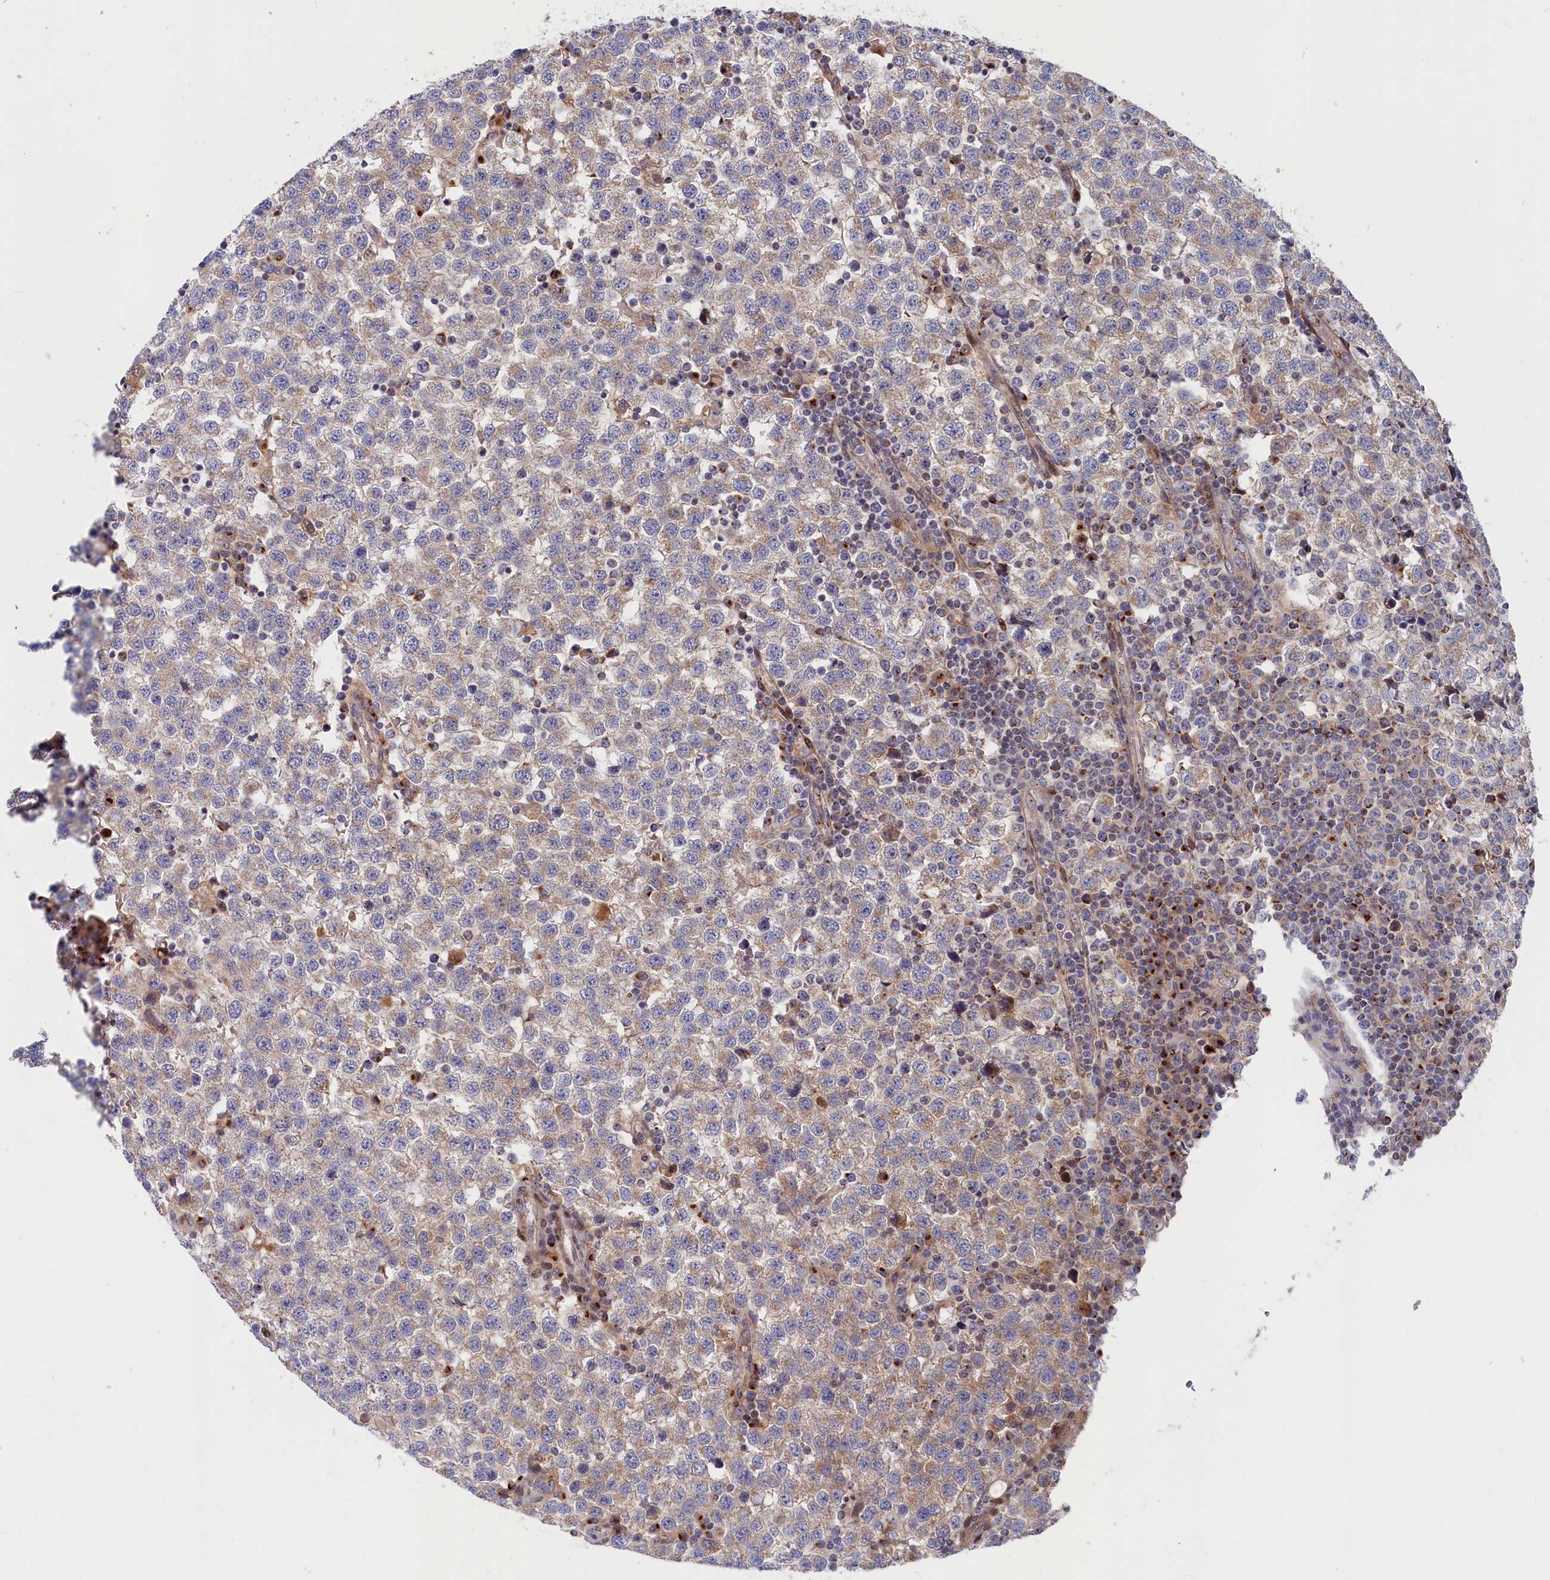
{"staining": {"intensity": "weak", "quantity": "<25%", "location": "cytoplasmic/membranous"}, "tissue": "testis cancer", "cell_type": "Tumor cells", "image_type": "cancer", "snomed": [{"axis": "morphology", "description": "Seminoma, NOS"}, {"axis": "topography", "description": "Testis"}], "caption": "High power microscopy image of an immunohistochemistry image of testis seminoma, revealing no significant staining in tumor cells.", "gene": "CHST12", "patient": {"sex": "male", "age": 34}}